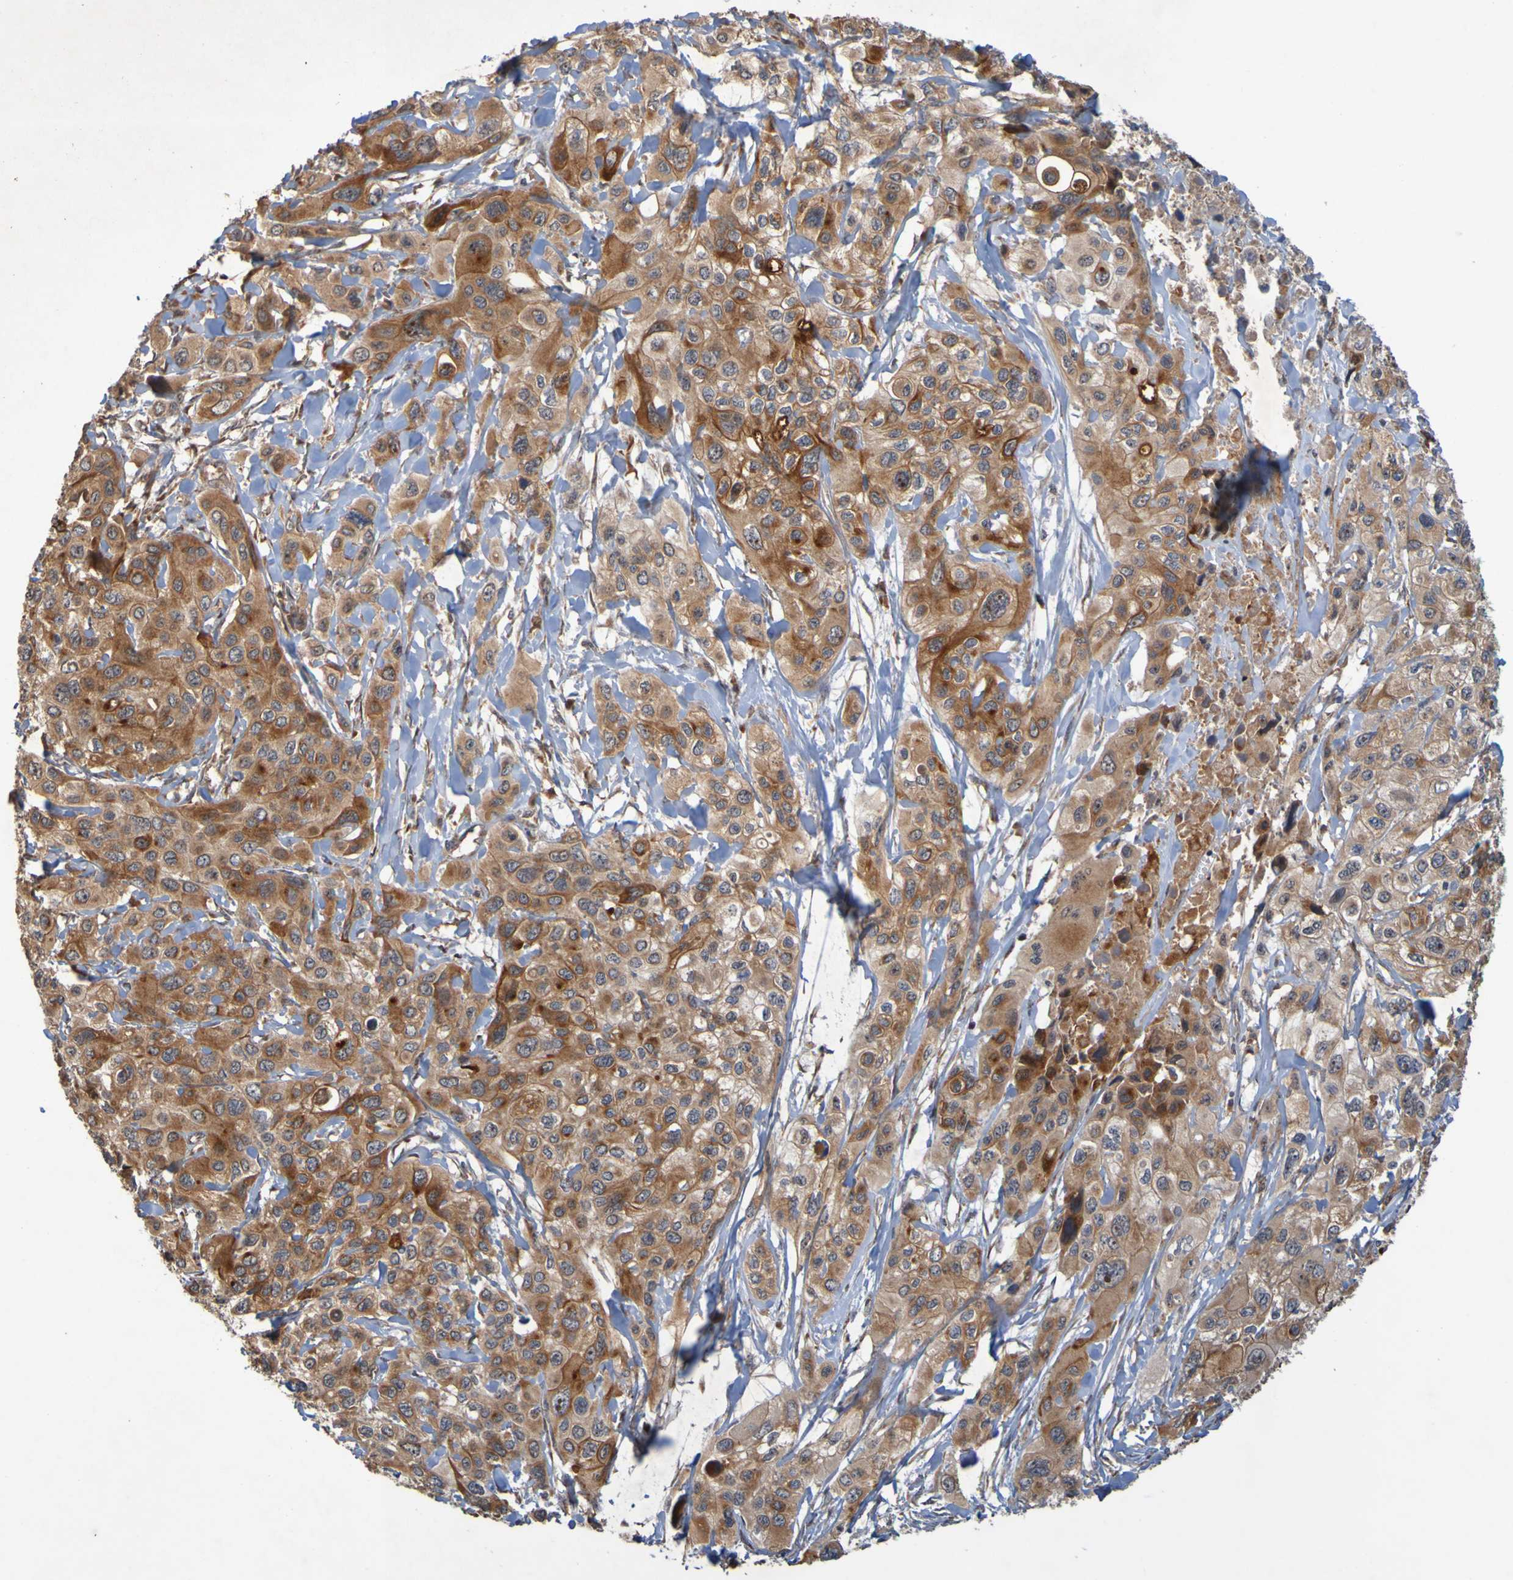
{"staining": {"intensity": "moderate", "quantity": ">75%", "location": "cytoplasmic/membranous"}, "tissue": "pancreatic cancer", "cell_type": "Tumor cells", "image_type": "cancer", "snomed": [{"axis": "morphology", "description": "Adenocarcinoma, NOS"}, {"axis": "topography", "description": "Pancreas"}], "caption": "Human pancreatic adenocarcinoma stained for a protein (brown) shows moderate cytoplasmic/membranous positive staining in approximately >75% of tumor cells.", "gene": "TMBIM1", "patient": {"sex": "male", "age": 73}}